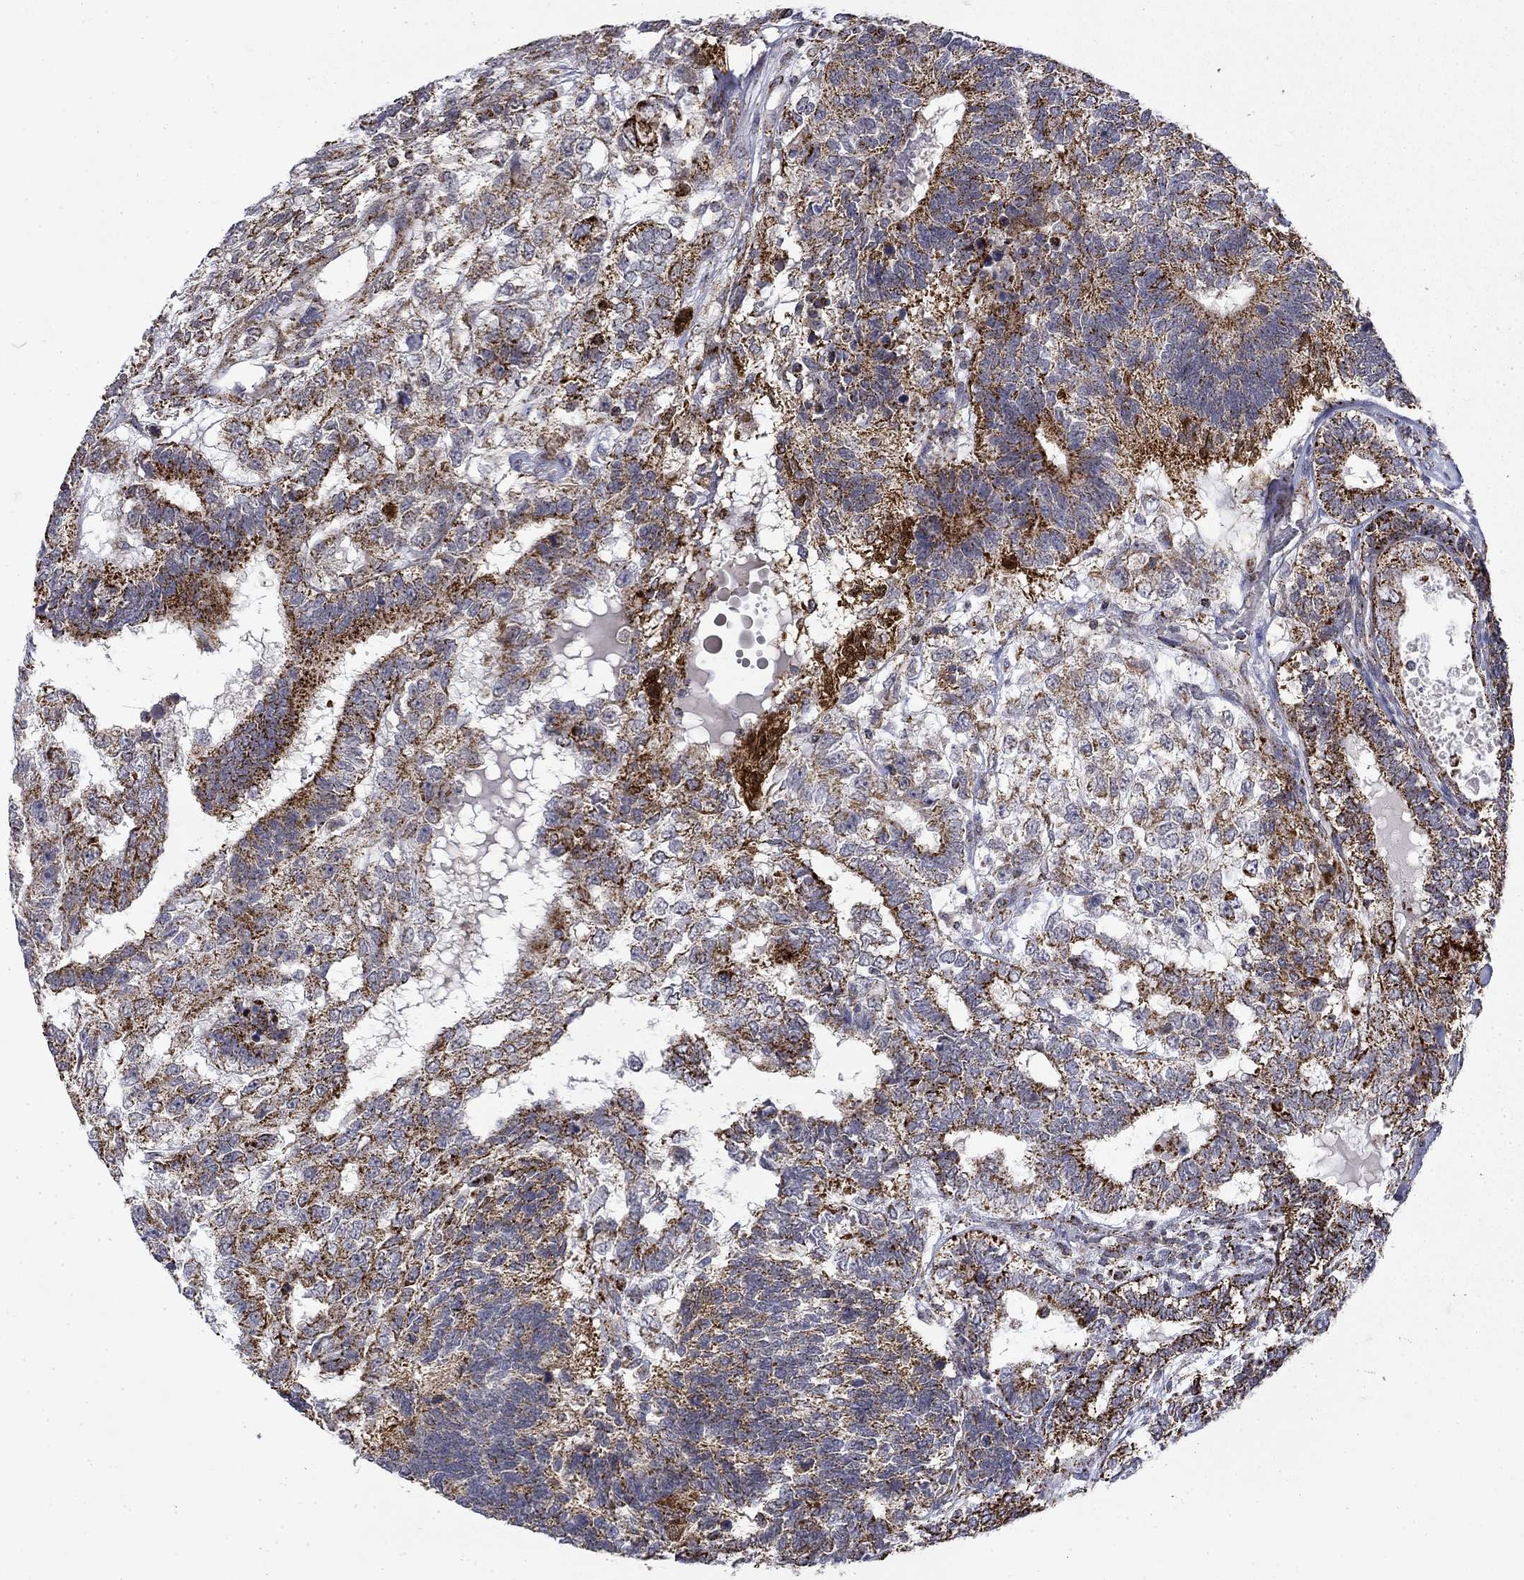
{"staining": {"intensity": "strong", "quantity": ">75%", "location": "cytoplasmic/membranous"}, "tissue": "testis cancer", "cell_type": "Tumor cells", "image_type": "cancer", "snomed": [{"axis": "morphology", "description": "Seminoma, NOS"}, {"axis": "morphology", "description": "Carcinoma, Embryonal, NOS"}, {"axis": "topography", "description": "Testis"}], "caption": "Tumor cells demonstrate high levels of strong cytoplasmic/membranous expression in approximately >75% of cells in human testis cancer (seminoma).", "gene": "PCBP3", "patient": {"sex": "male", "age": 41}}